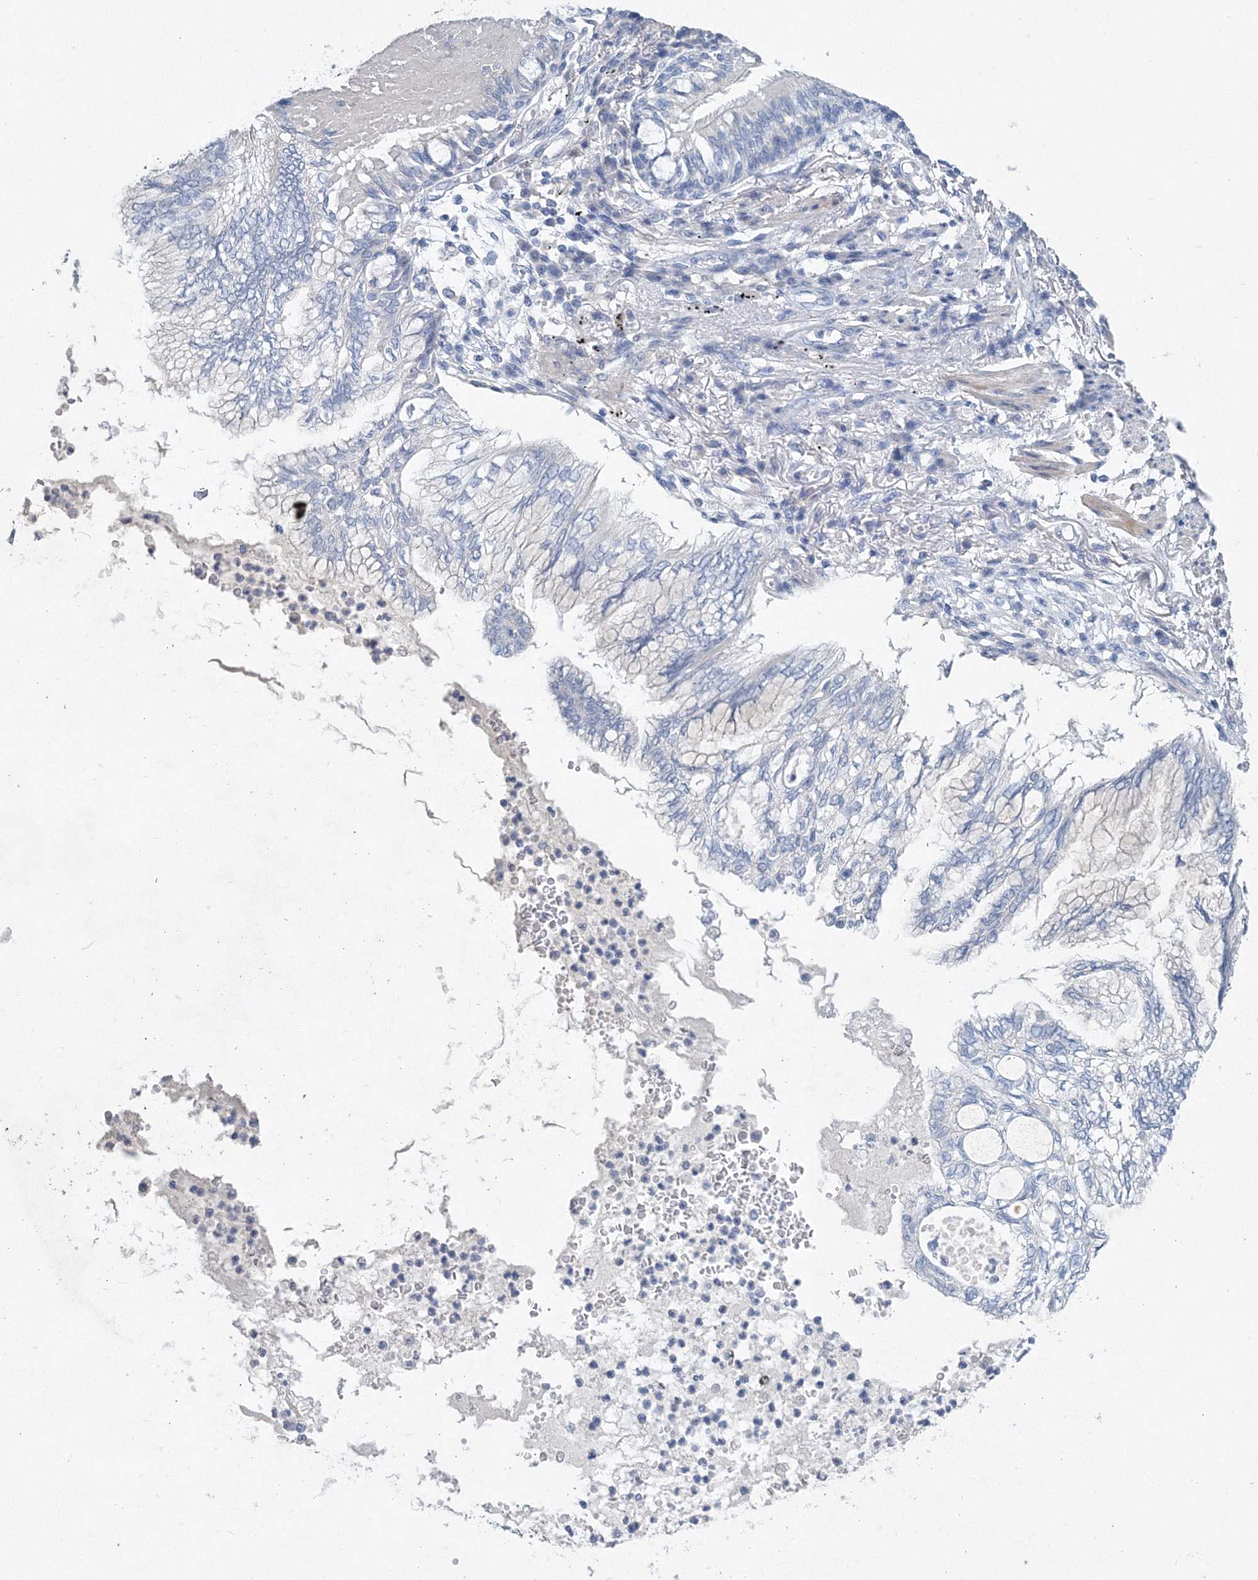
{"staining": {"intensity": "negative", "quantity": "none", "location": "none"}, "tissue": "lung cancer", "cell_type": "Tumor cells", "image_type": "cancer", "snomed": [{"axis": "morphology", "description": "Adenocarcinoma, NOS"}, {"axis": "topography", "description": "Lung"}], "caption": "Photomicrograph shows no significant protein expression in tumor cells of lung cancer (adenocarcinoma).", "gene": "OSBPL6", "patient": {"sex": "female", "age": 70}}